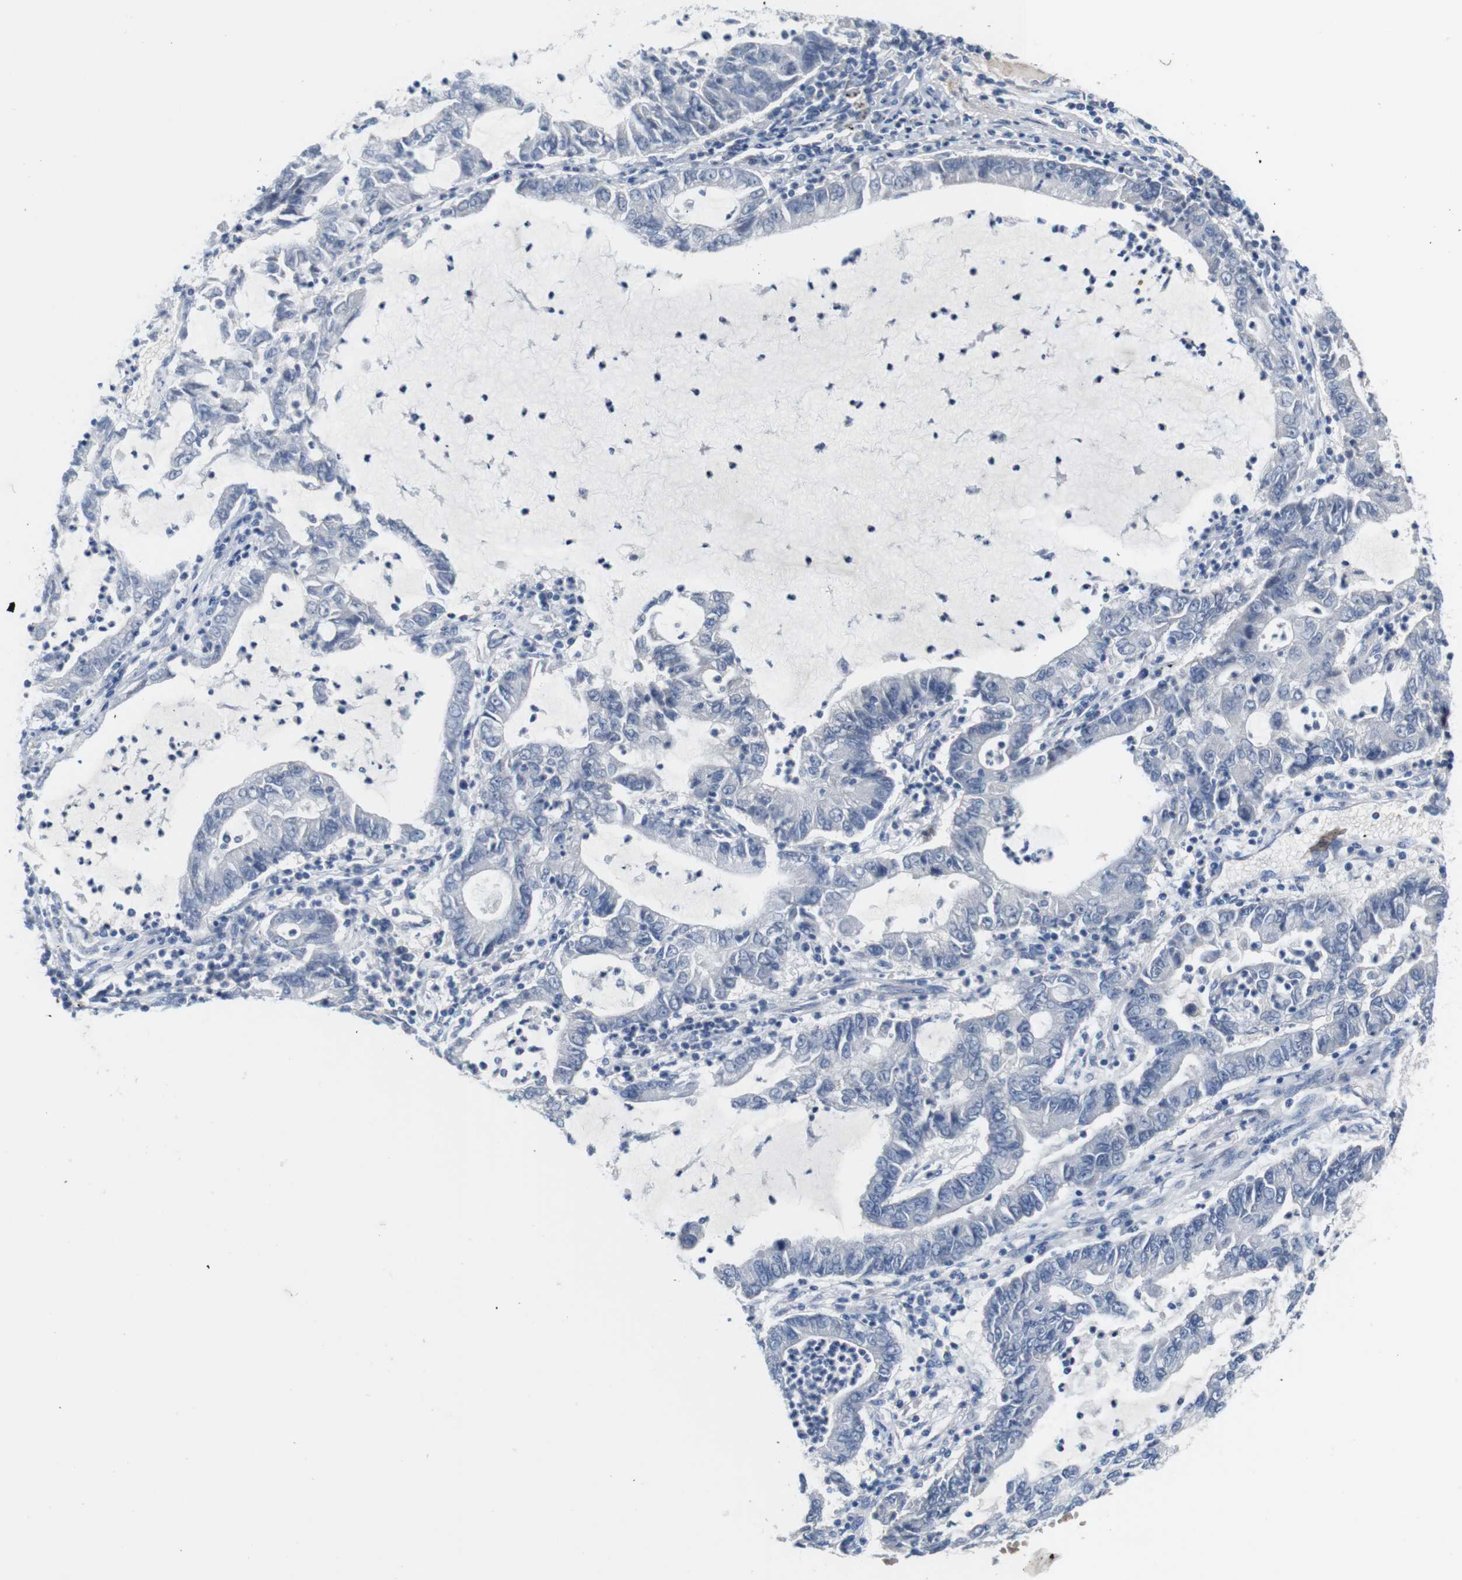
{"staining": {"intensity": "negative", "quantity": "none", "location": "none"}, "tissue": "lung cancer", "cell_type": "Tumor cells", "image_type": "cancer", "snomed": [{"axis": "morphology", "description": "Adenocarcinoma, NOS"}, {"axis": "topography", "description": "Lung"}], "caption": "DAB immunohistochemical staining of adenocarcinoma (lung) shows no significant expression in tumor cells.", "gene": "IGSF8", "patient": {"sex": "female", "age": 51}}